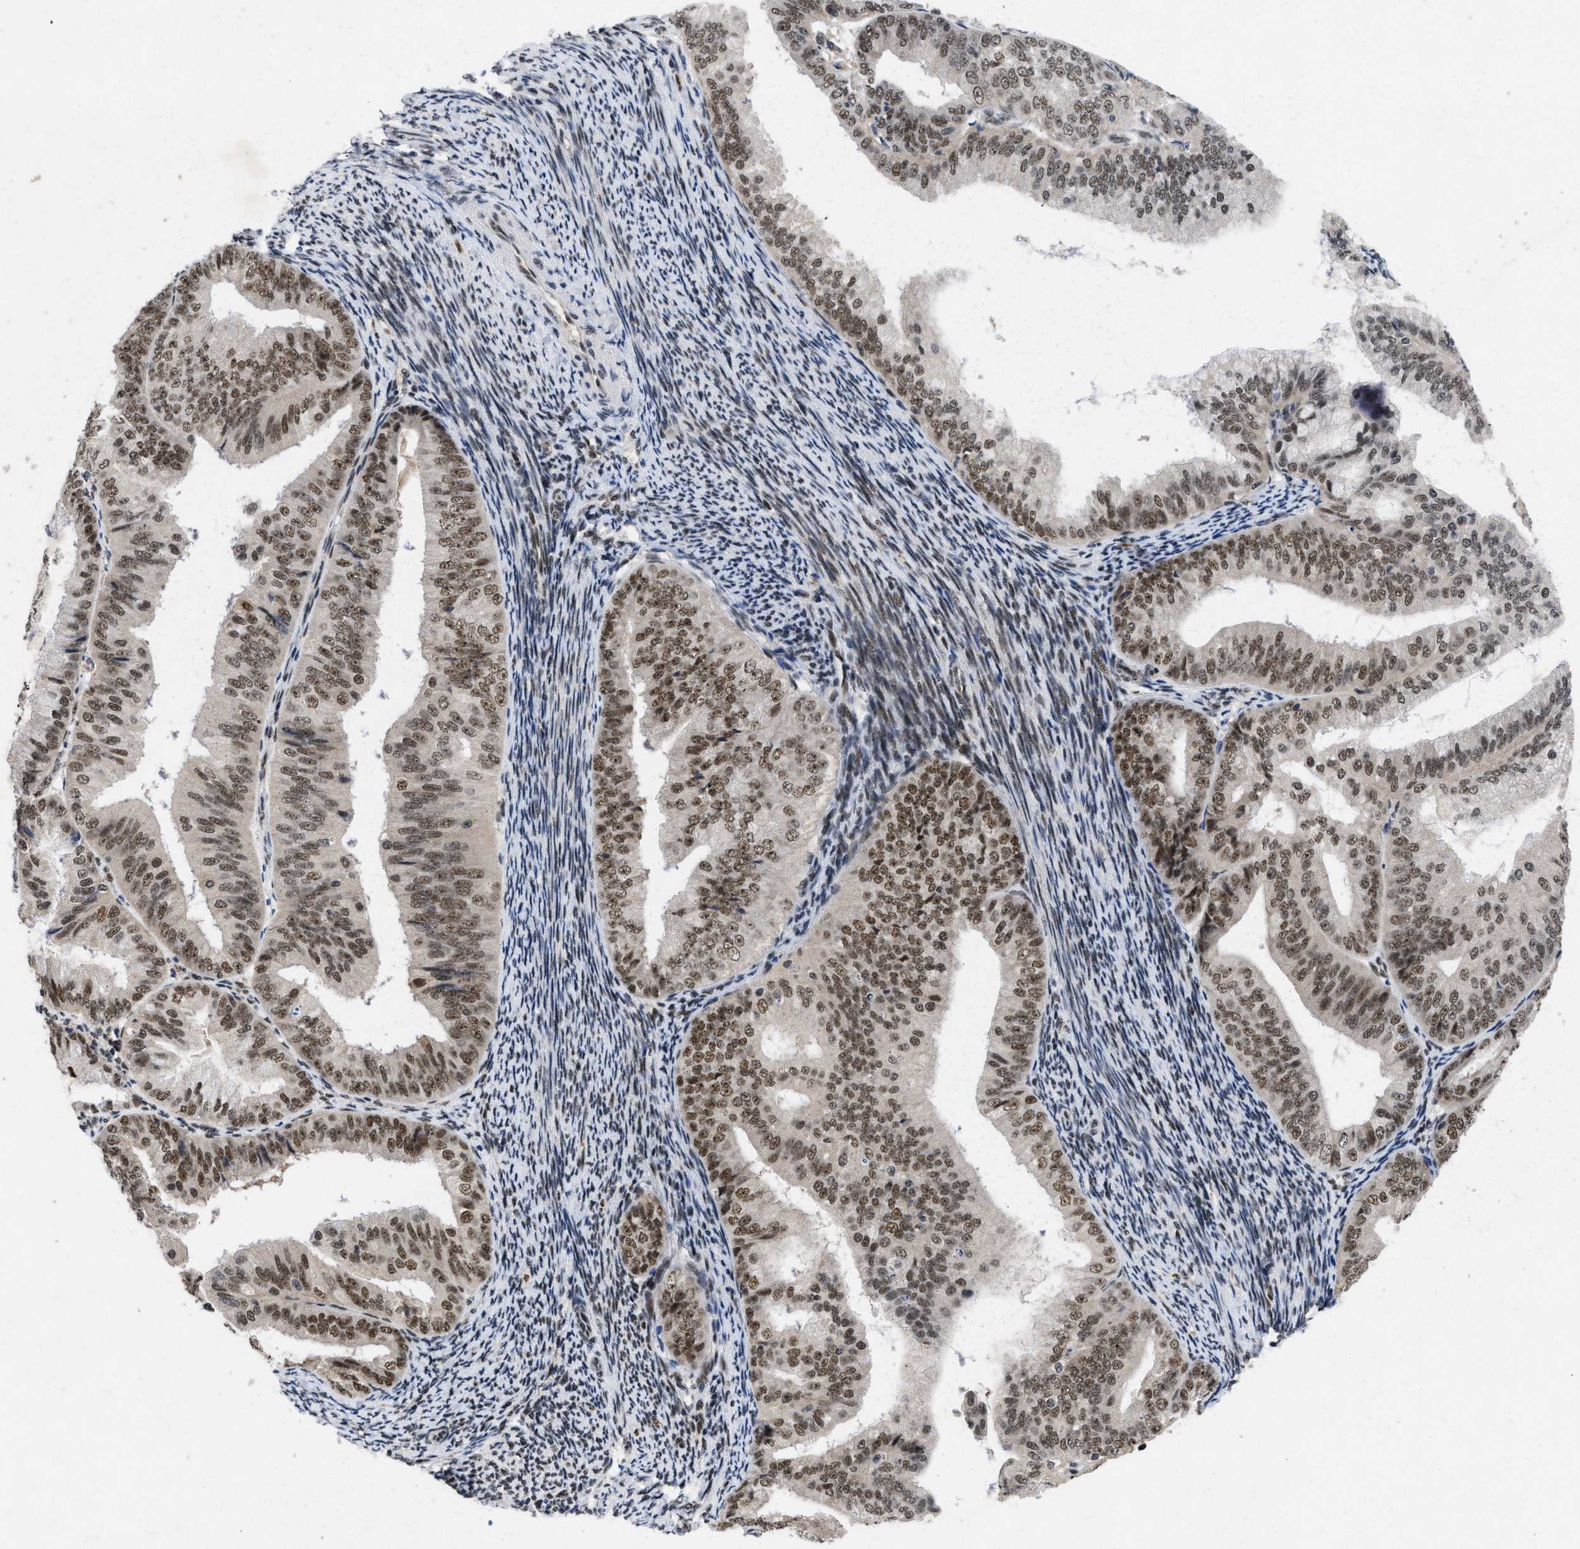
{"staining": {"intensity": "moderate", "quantity": ">75%", "location": "nuclear"}, "tissue": "endometrial cancer", "cell_type": "Tumor cells", "image_type": "cancer", "snomed": [{"axis": "morphology", "description": "Adenocarcinoma, NOS"}, {"axis": "topography", "description": "Endometrium"}], "caption": "Adenocarcinoma (endometrial) stained with a protein marker exhibits moderate staining in tumor cells.", "gene": "ZNF346", "patient": {"sex": "female", "age": 63}}